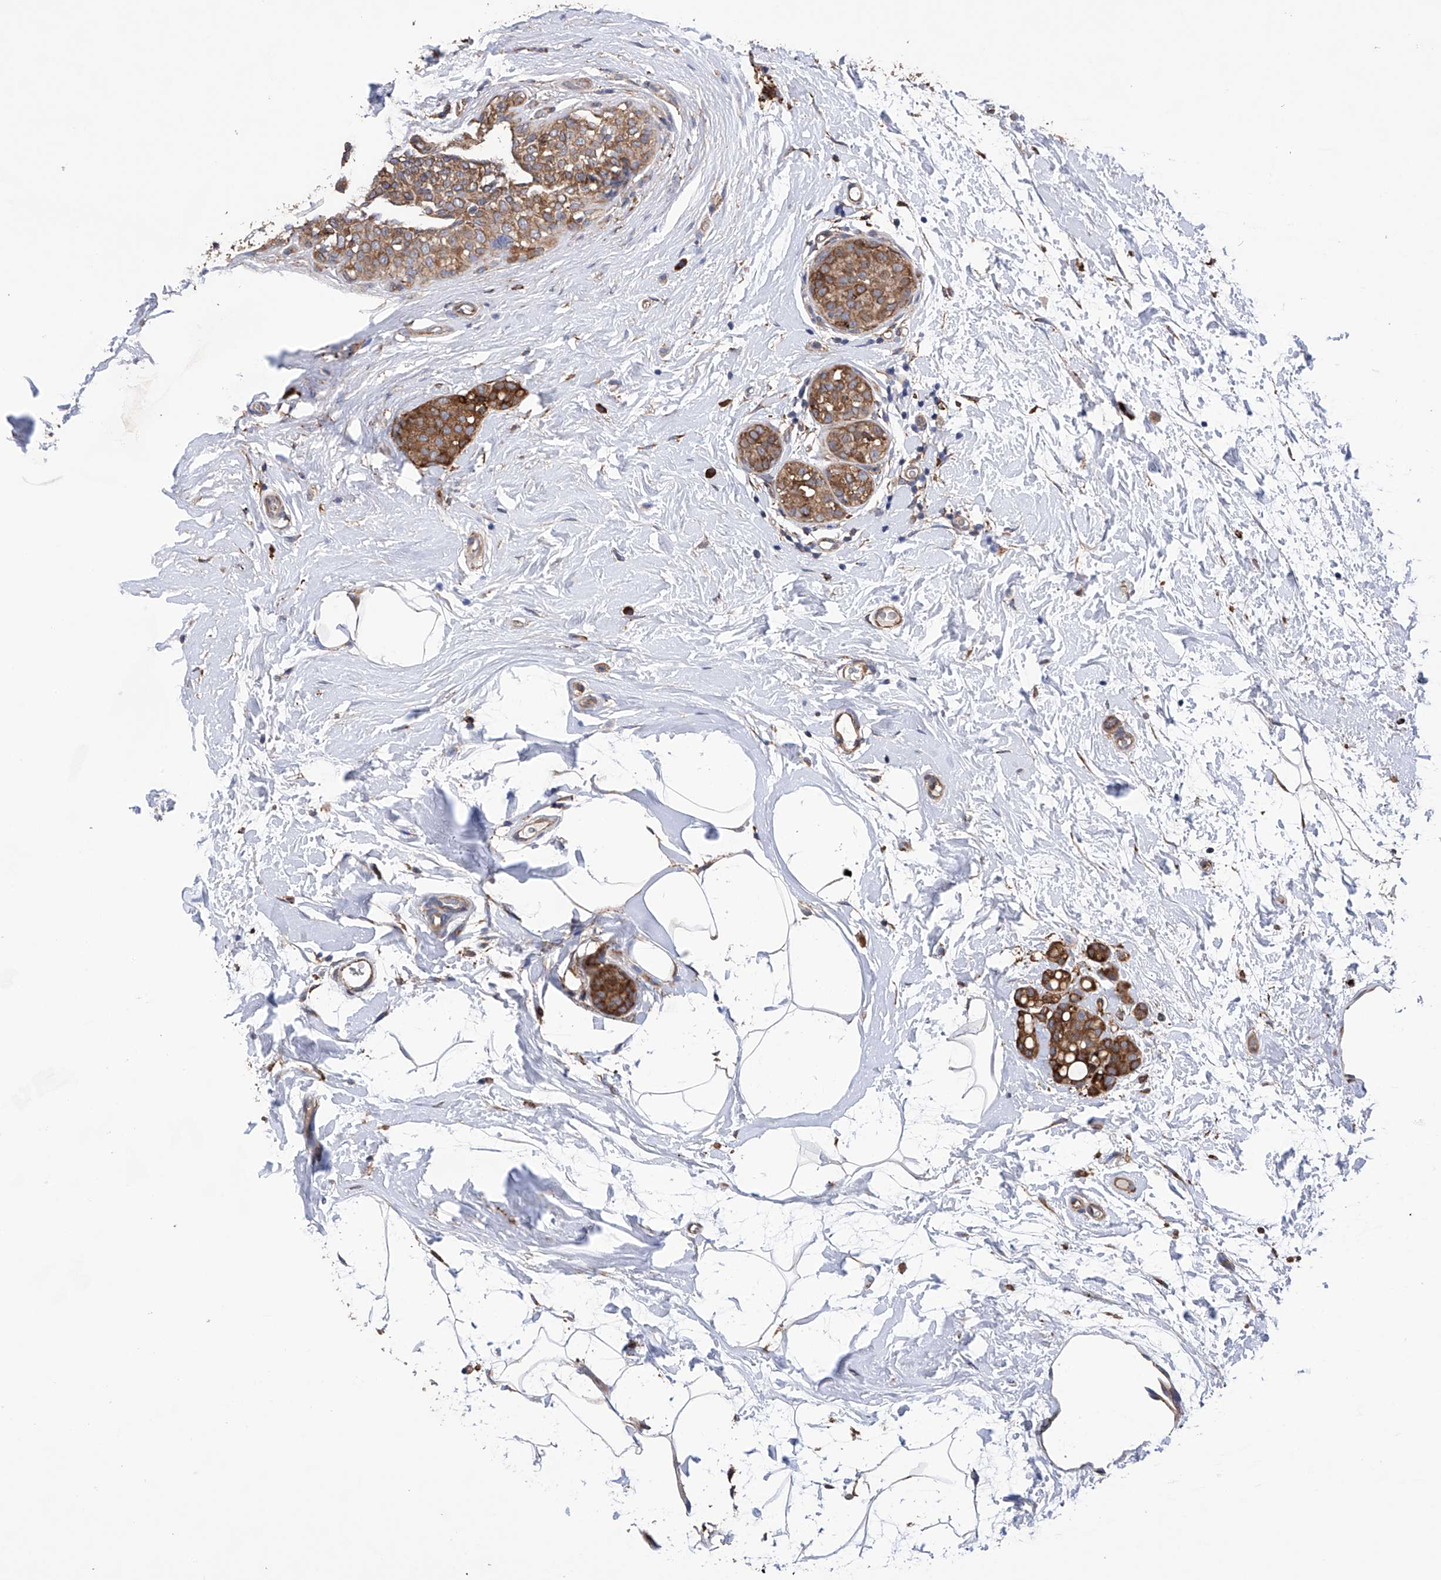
{"staining": {"intensity": "strong", "quantity": ">75%", "location": "cytoplasmic/membranous"}, "tissue": "breast cancer", "cell_type": "Tumor cells", "image_type": "cancer", "snomed": [{"axis": "morphology", "description": "Lobular carcinoma, in situ"}, {"axis": "morphology", "description": "Lobular carcinoma"}, {"axis": "topography", "description": "Breast"}], "caption": "Lobular carcinoma (breast) tissue demonstrates strong cytoplasmic/membranous staining in approximately >75% of tumor cells (DAB = brown stain, brightfield microscopy at high magnification).", "gene": "DNAH8", "patient": {"sex": "female", "age": 41}}